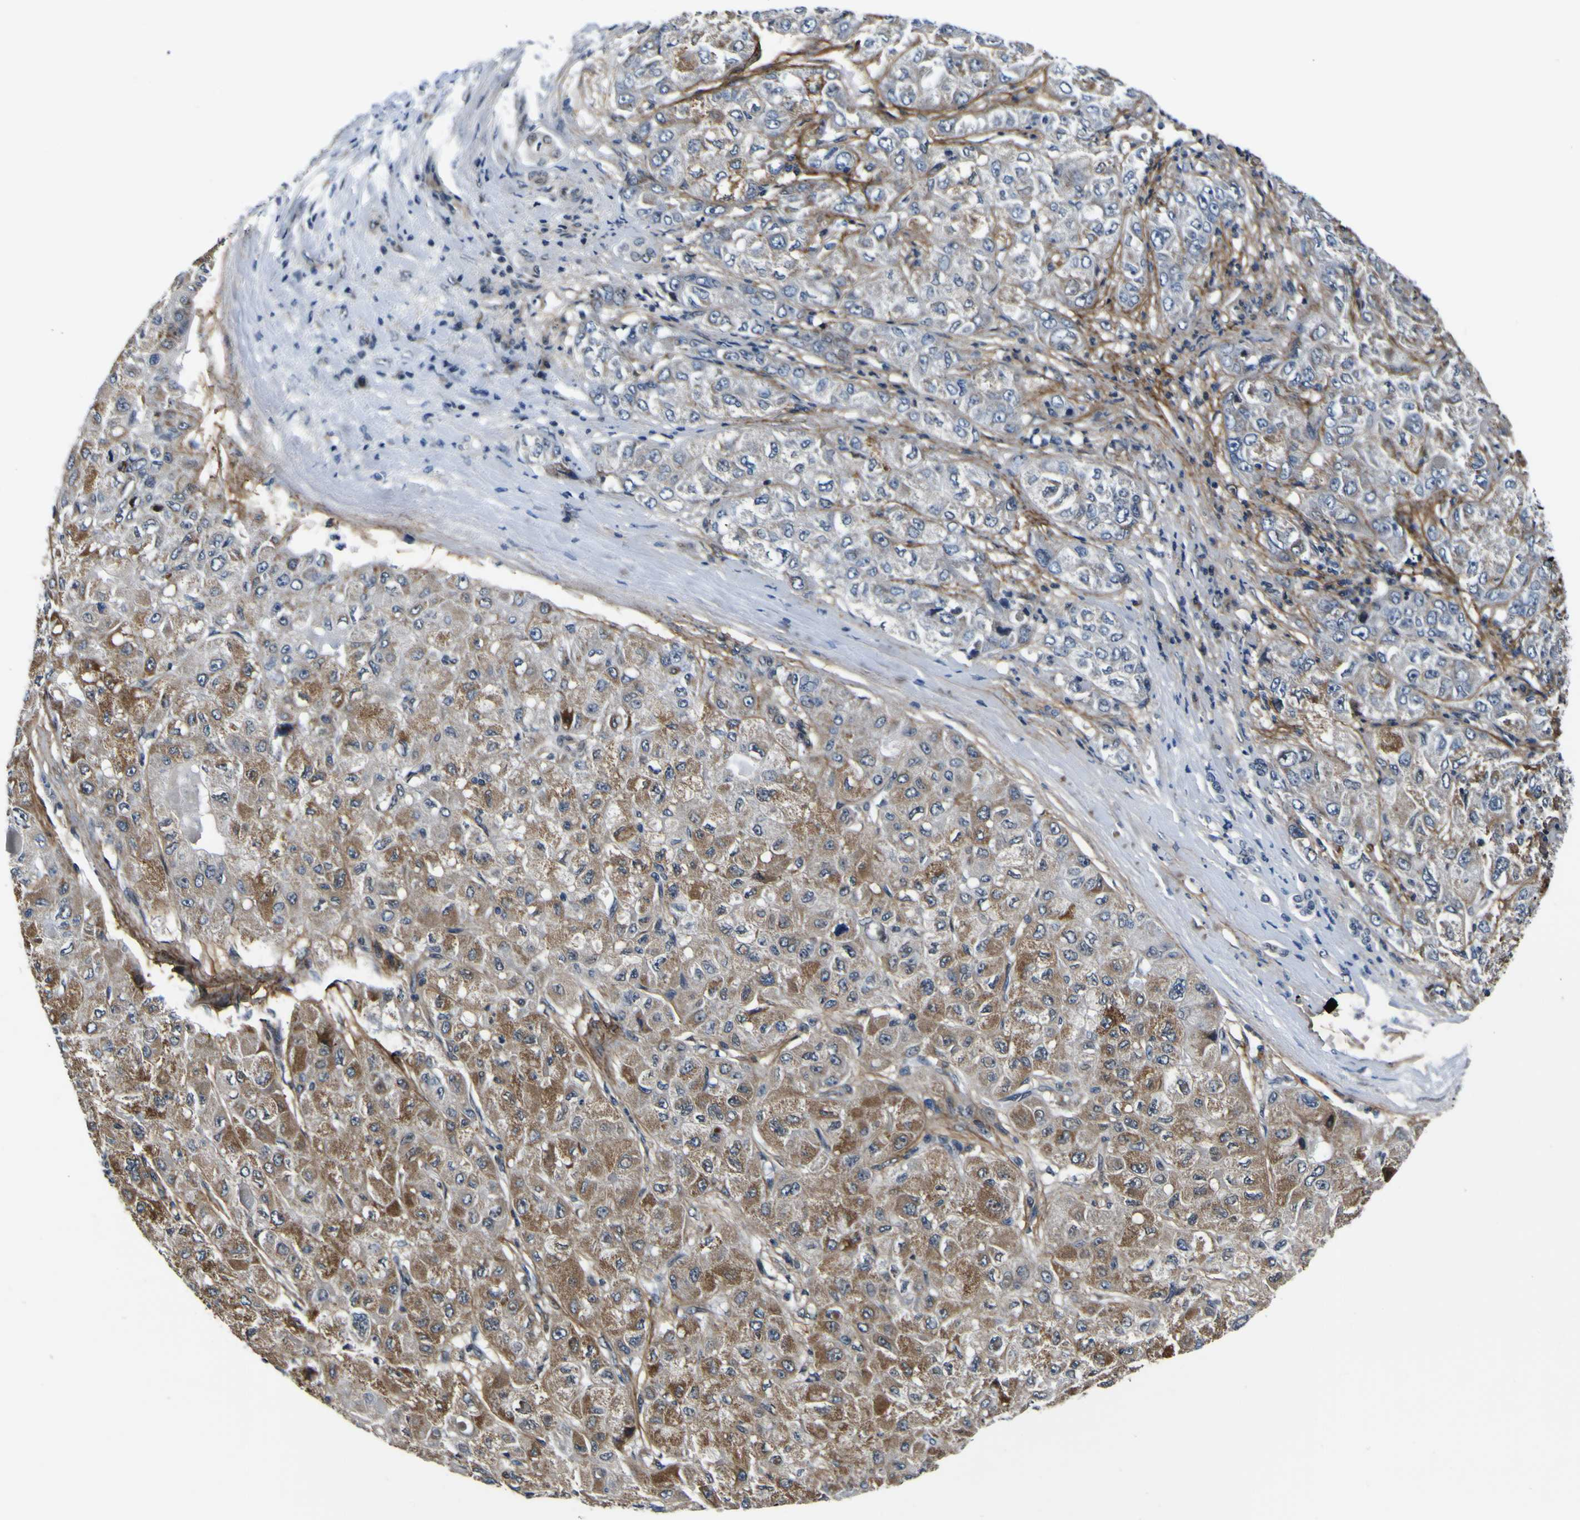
{"staining": {"intensity": "moderate", "quantity": "25%-75%", "location": "cytoplasmic/membranous"}, "tissue": "liver cancer", "cell_type": "Tumor cells", "image_type": "cancer", "snomed": [{"axis": "morphology", "description": "Carcinoma, Hepatocellular, NOS"}, {"axis": "topography", "description": "Liver"}], "caption": "High-magnification brightfield microscopy of liver cancer (hepatocellular carcinoma) stained with DAB (3,3'-diaminobenzidine) (brown) and counterstained with hematoxylin (blue). tumor cells exhibit moderate cytoplasmic/membranous positivity is identified in about25%-75% of cells.", "gene": "POSTN", "patient": {"sex": "male", "age": 80}}